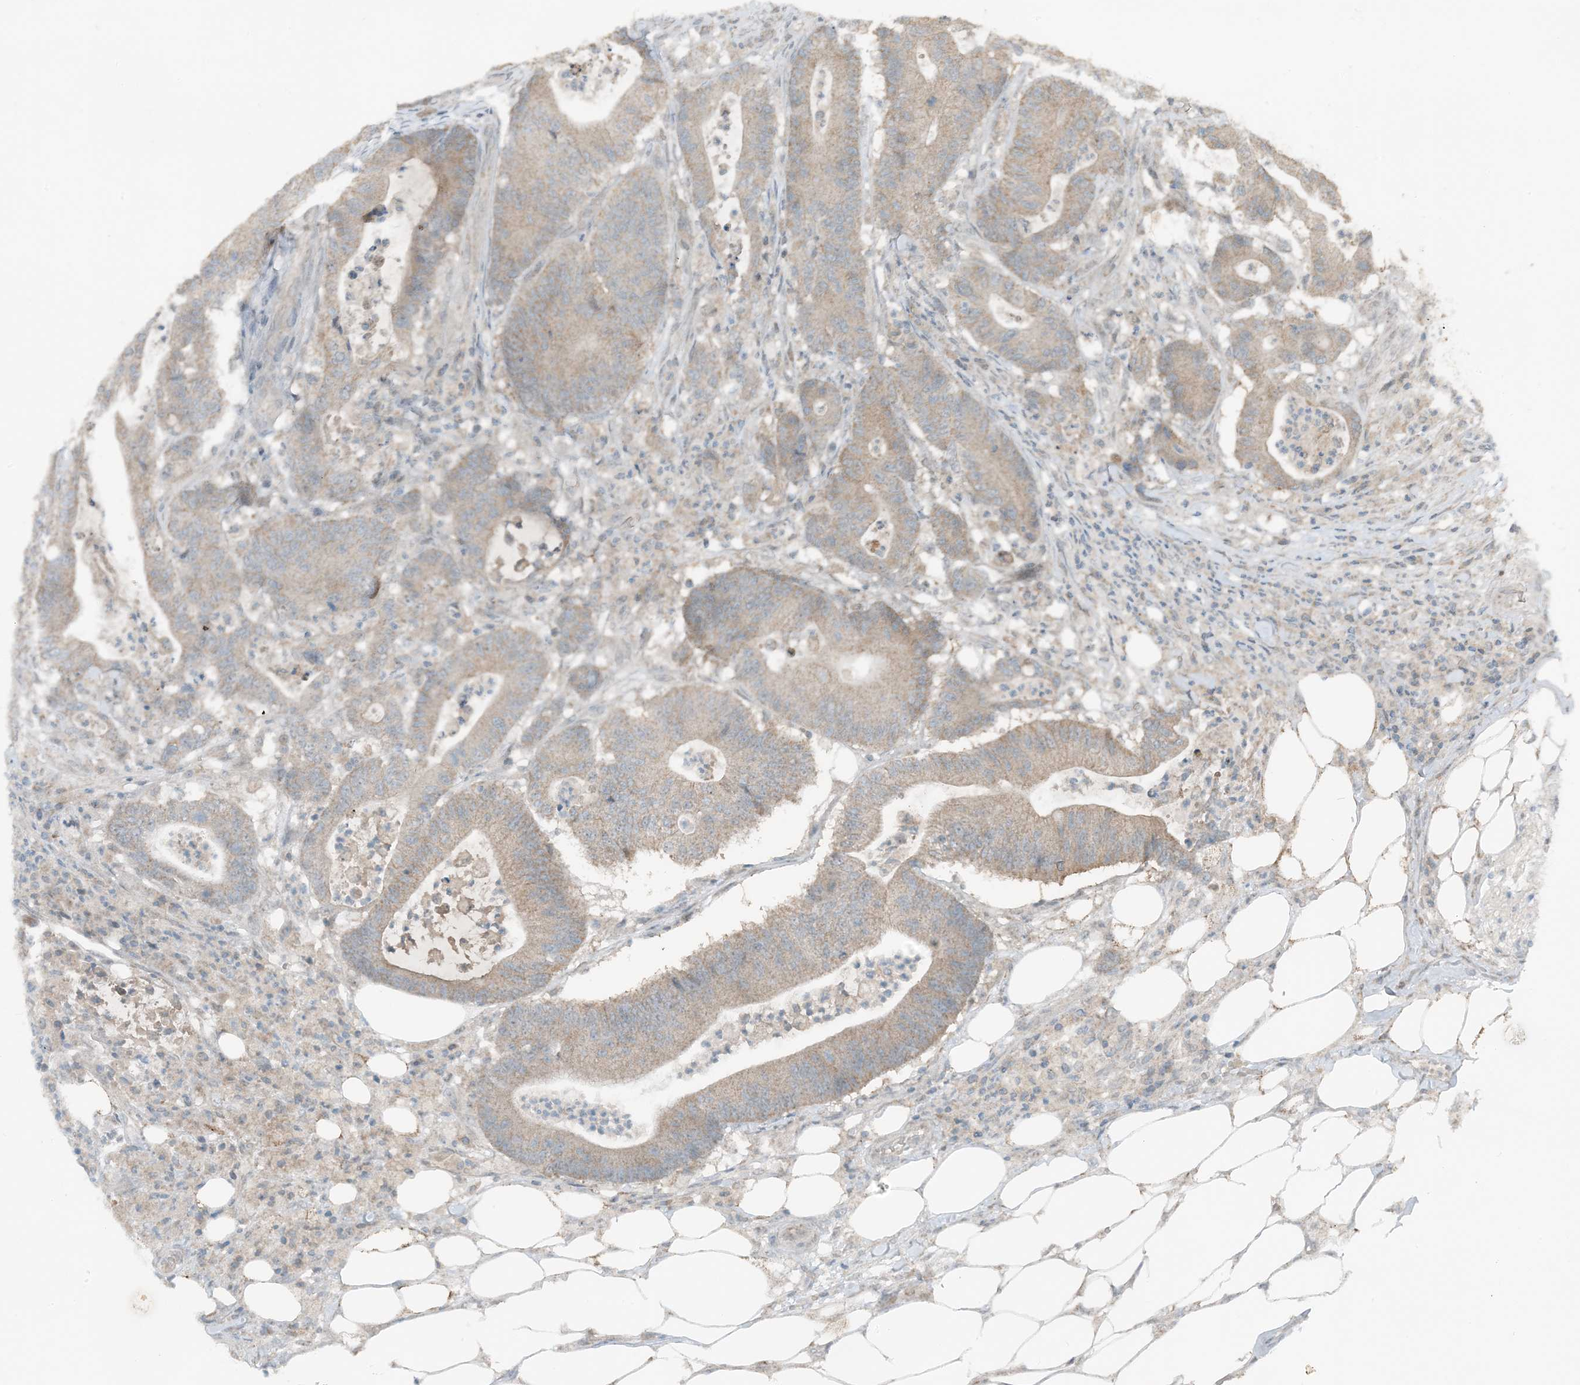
{"staining": {"intensity": "weak", "quantity": ">75%", "location": "cytoplasmic/membranous"}, "tissue": "colorectal cancer", "cell_type": "Tumor cells", "image_type": "cancer", "snomed": [{"axis": "morphology", "description": "Adenocarcinoma, NOS"}, {"axis": "topography", "description": "Colon"}], "caption": "High-magnification brightfield microscopy of colorectal adenocarcinoma stained with DAB (3,3'-diaminobenzidine) (brown) and counterstained with hematoxylin (blue). tumor cells exhibit weak cytoplasmic/membranous positivity is appreciated in about>75% of cells.", "gene": "MITD1", "patient": {"sex": "female", "age": 84}}